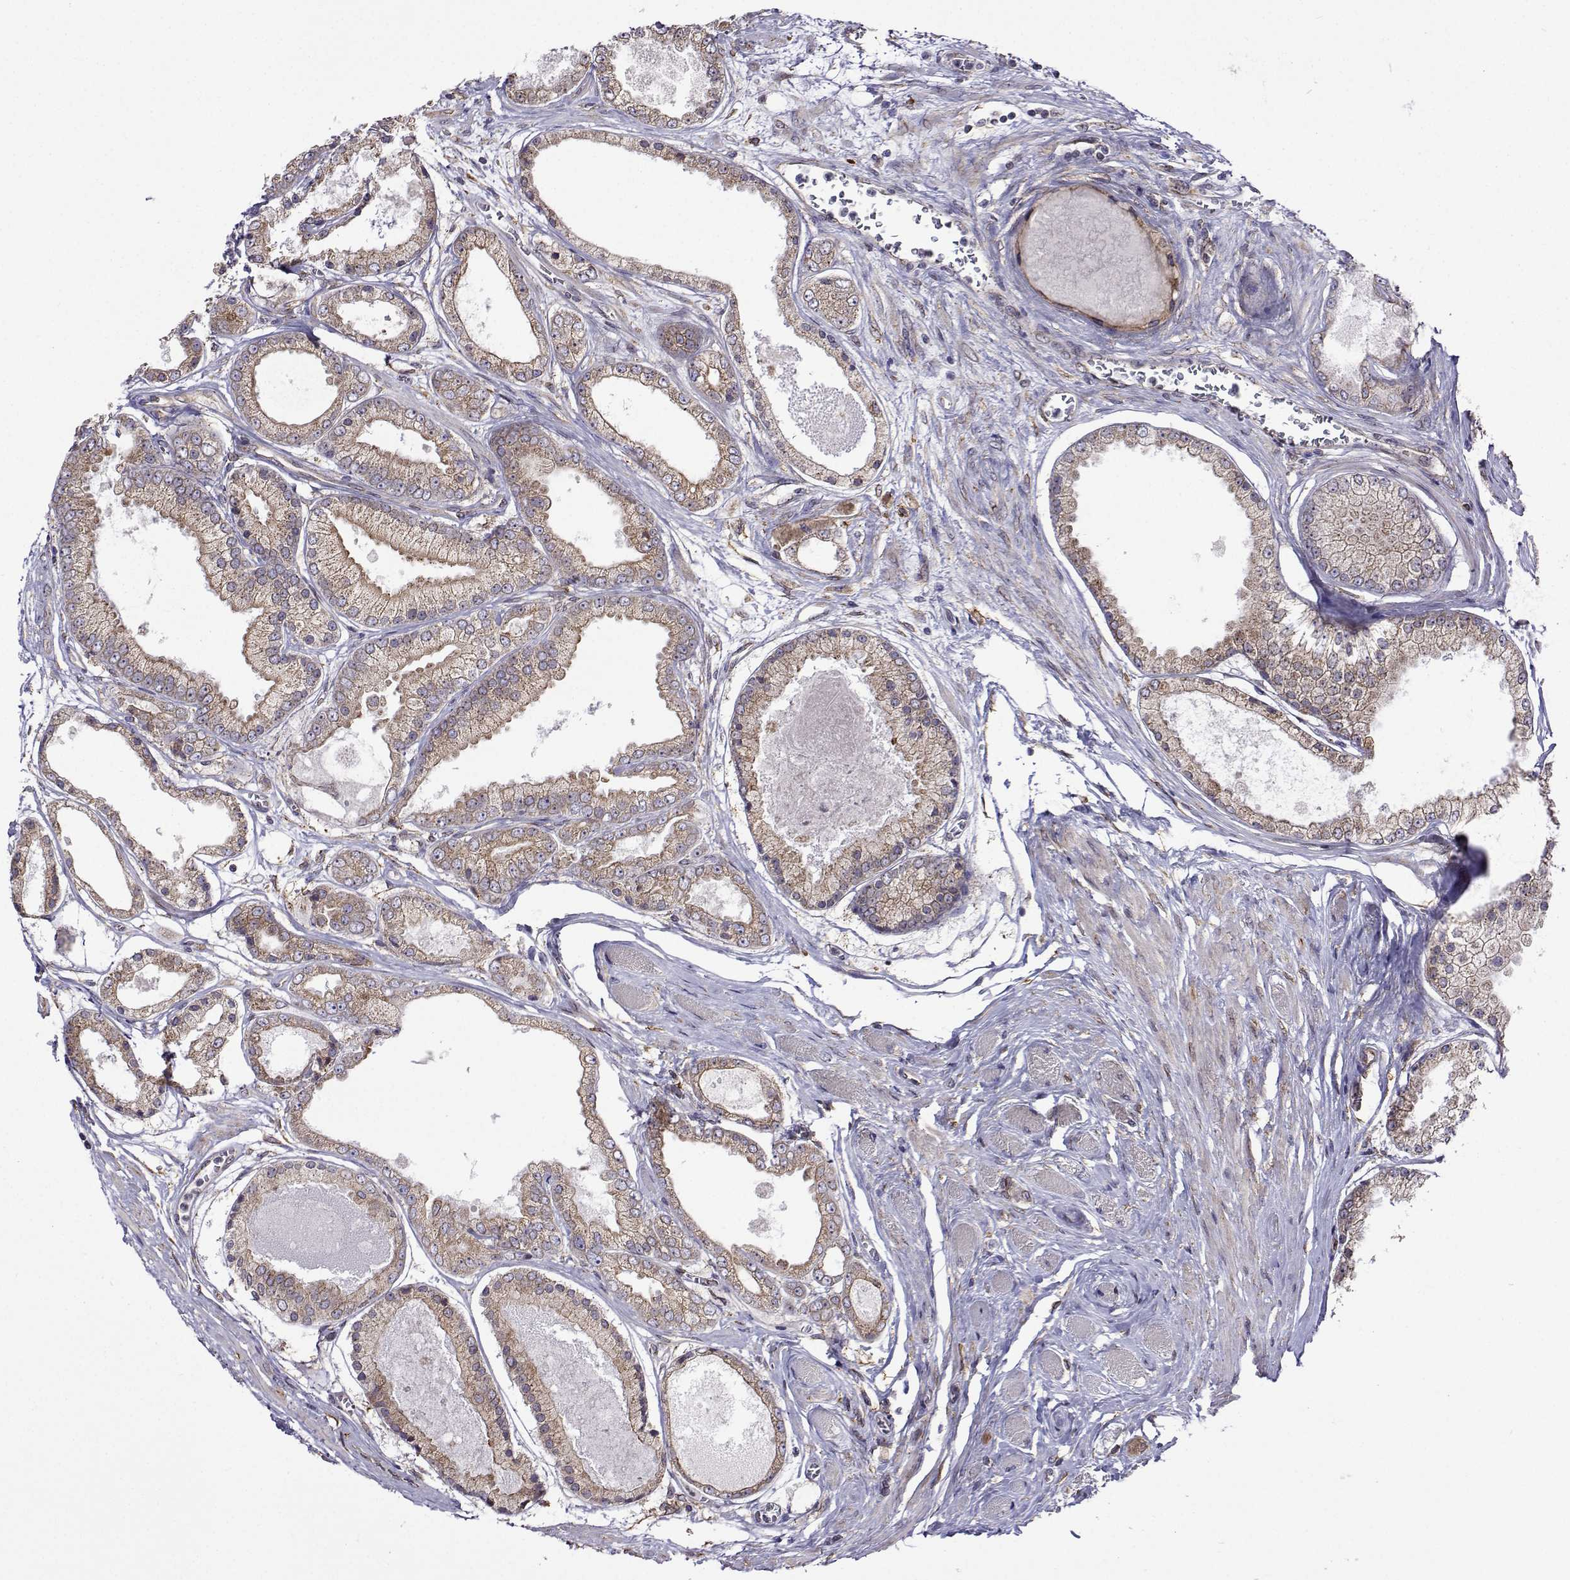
{"staining": {"intensity": "weak", "quantity": ">75%", "location": "cytoplasmic/membranous"}, "tissue": "prostate cancer", "cell_type": "Tumor cells", "image_type": "cancer", "snomed": [{"axis": "morphology", "description": "Adenocarcinoma, High grade"}, {"axis": "topography", "description": "Prostate"}], "caption": "High-power microscopy captured an IHC photomicrograph of adenocarcinoma (high-grade) (prostate), revealing weak cytoplasmic/membranous positivity in about >75% of tumor cells.", "gene": "PGRMC2", "patient": {"sex": "male", "age": 67}}